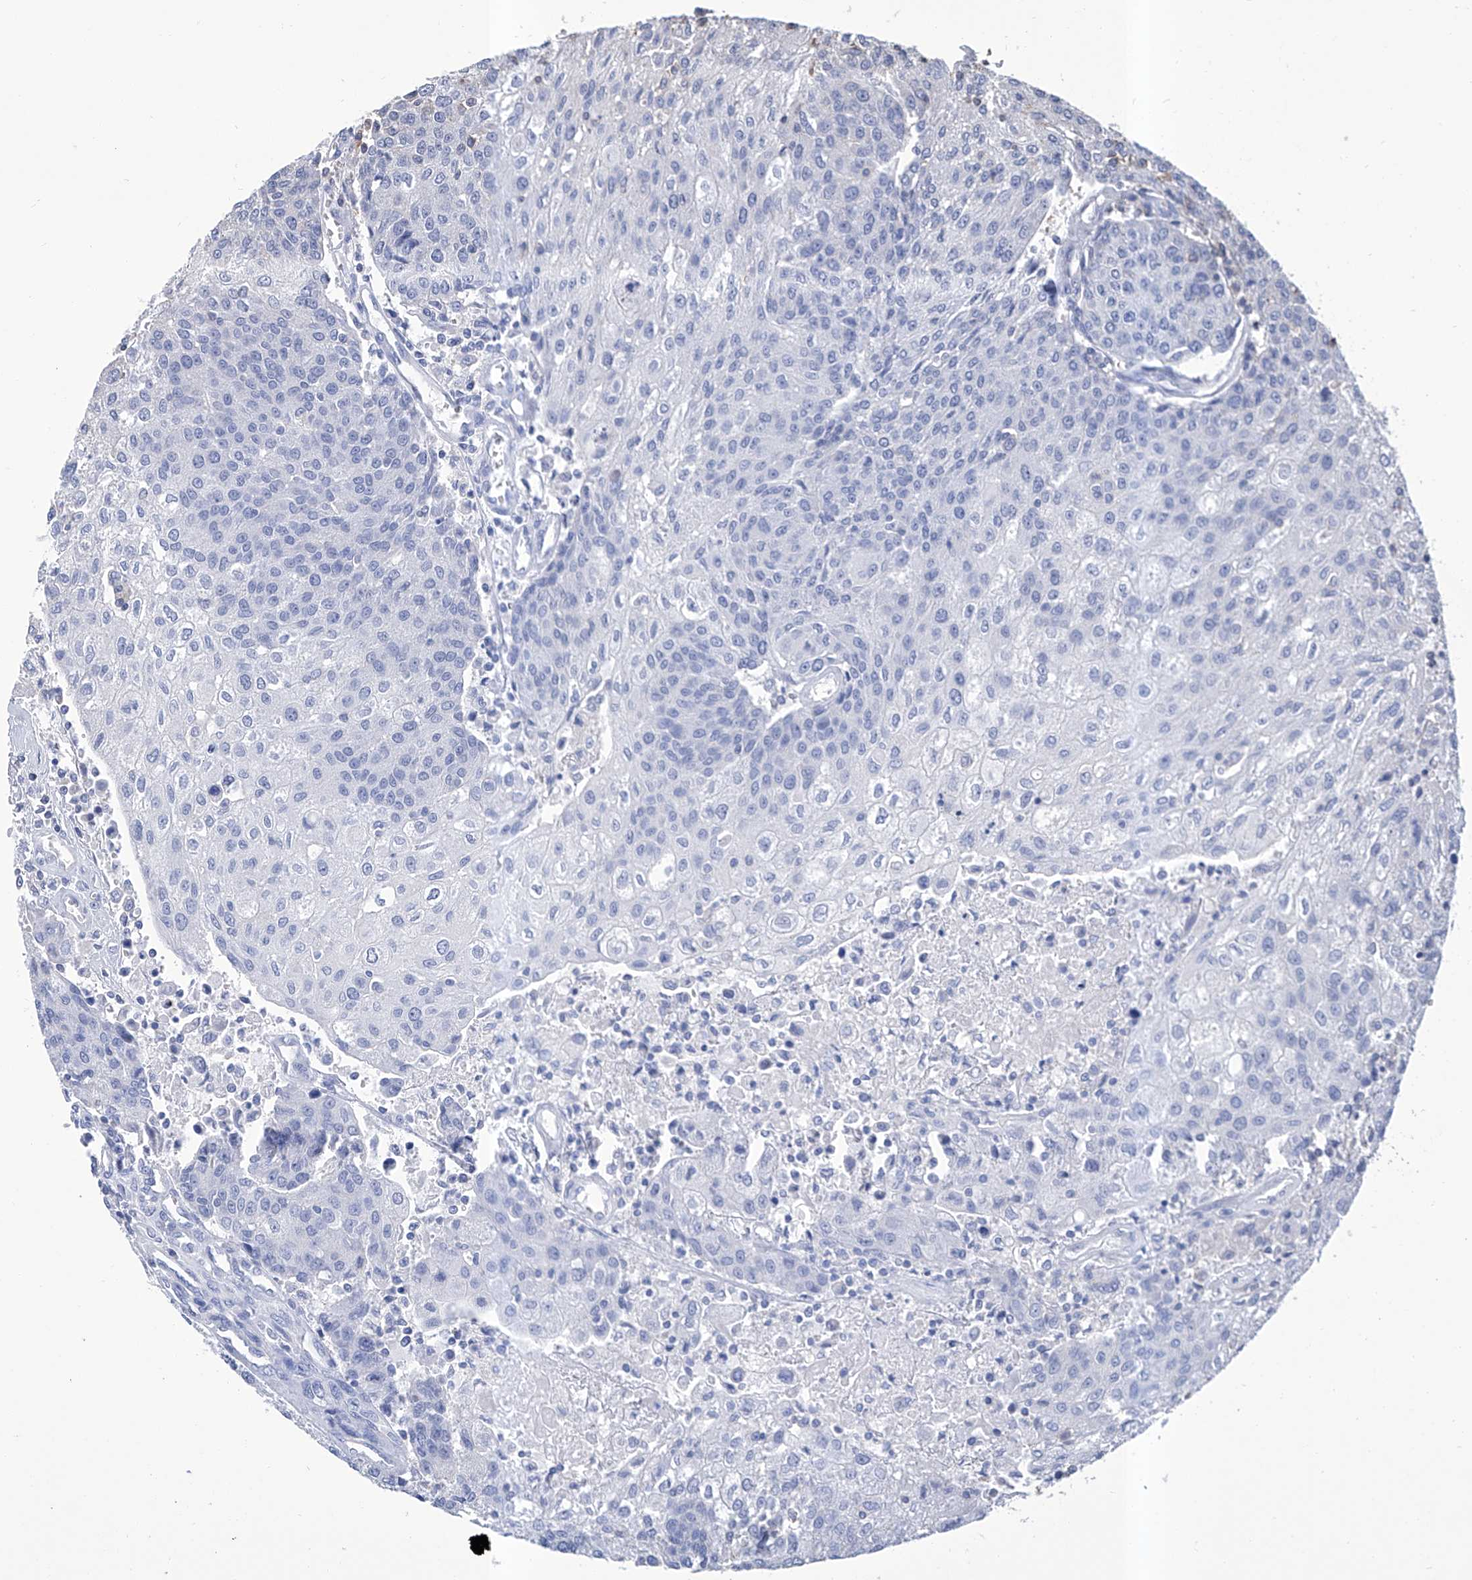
{"staining": {"intensity": "negative", "quantity": "none", "location": "none"}, "tissue": "urothelial cancer", "cell_type": "Tumor cells", "image_type": "cancer", "snomed": [{"axis": "morphology", "description": "Urothelial carcinoma, High grade"}, {"axis": "topography", "description": "Urinary bladder"}], "caption": "Photomicrograph shows no significant protein expression in tumor cells of urothelial carcinoma (high-grade).", "gene": "GPT", "patient": {"sex": "female", "age": 85}}